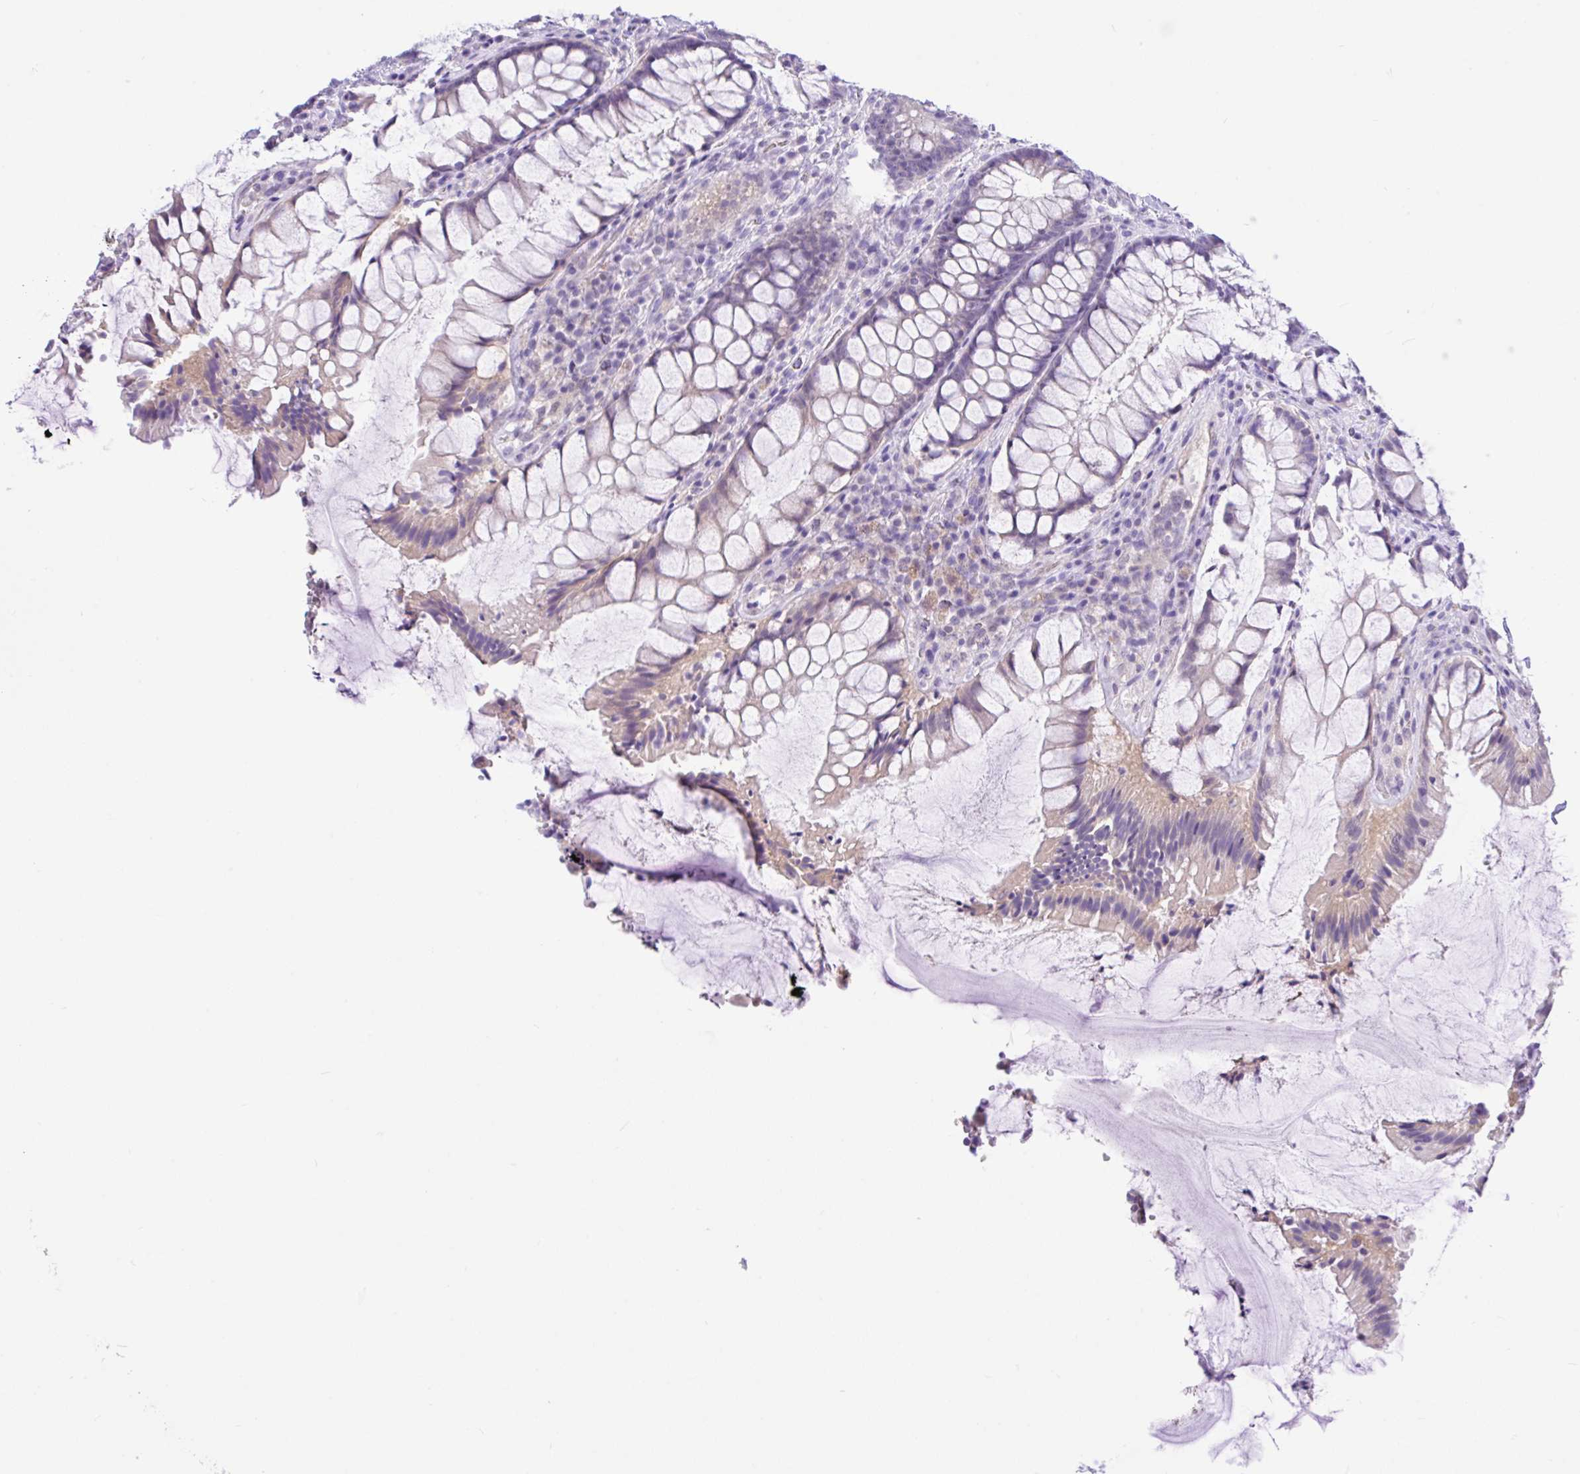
{"staining": {"intensity": "weak", "quantity": "25%-75%", "location": "cytoplasmic/membranous"}, "tissue": "rectum", "cell_type": "Glandular cells", "image_type": "normal", "snomed": [{"axis": "morphology", "description": "Normal tissue, NOS"}, {"axis": "topography", "description": "Rectum"}], "caption": "Approximately 25%-75% of glandular cells in benign human rectum reveal weak cytoplasmic/membranous protein expression as visualized by brown immunohistochemical staining.", "gene": "ANO4", "patient": {"sex": "female", "age": 58}}